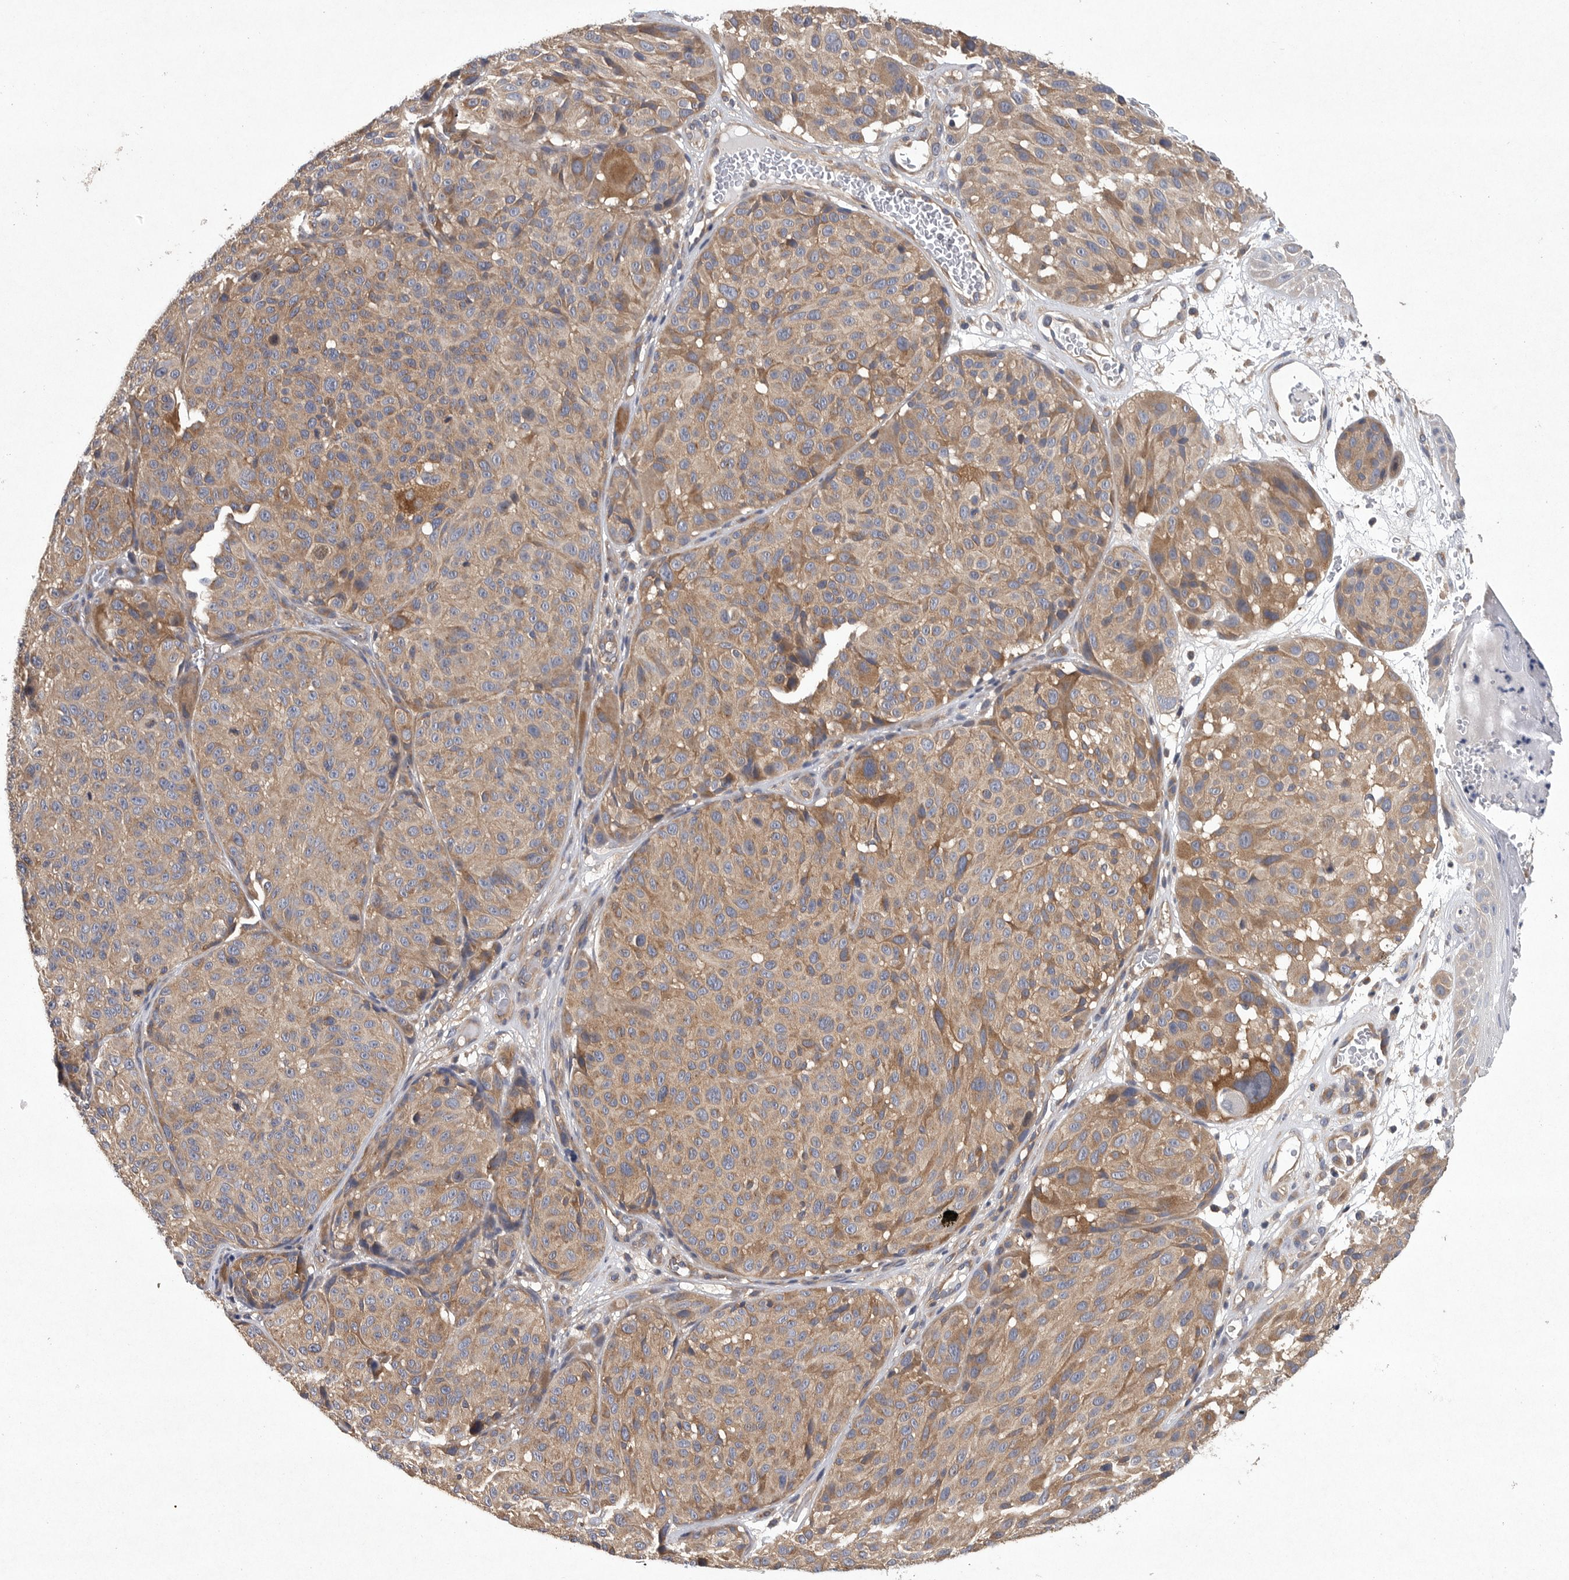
{"staining": {"intensity": "weak", "quantity": ">75%", "location": "cytoplasmic/membranous"}, "tissue": "melanoma", "cell_type": "Tumor cells", "image_type": "cancer", "snomed": [{"axis": "morphology", "description": "Malignant melanoma, NOS"}, {"axis": "topography", "description": "Skin"}], "caption": "High-magnification brightfield microscopy of melanoma stained with DAB (3,3'-diaminobenzidine) (brown) and counterstained with hematoxylin (blue). tumor cells exhibit weak cytoplasmic/membranous positivity is present in about>75% of cells. (DAB = brown stain, brightfield microscopy at high magnification).", "gene": "OXR1", "patient": {"sex": "male", "age": 83}}